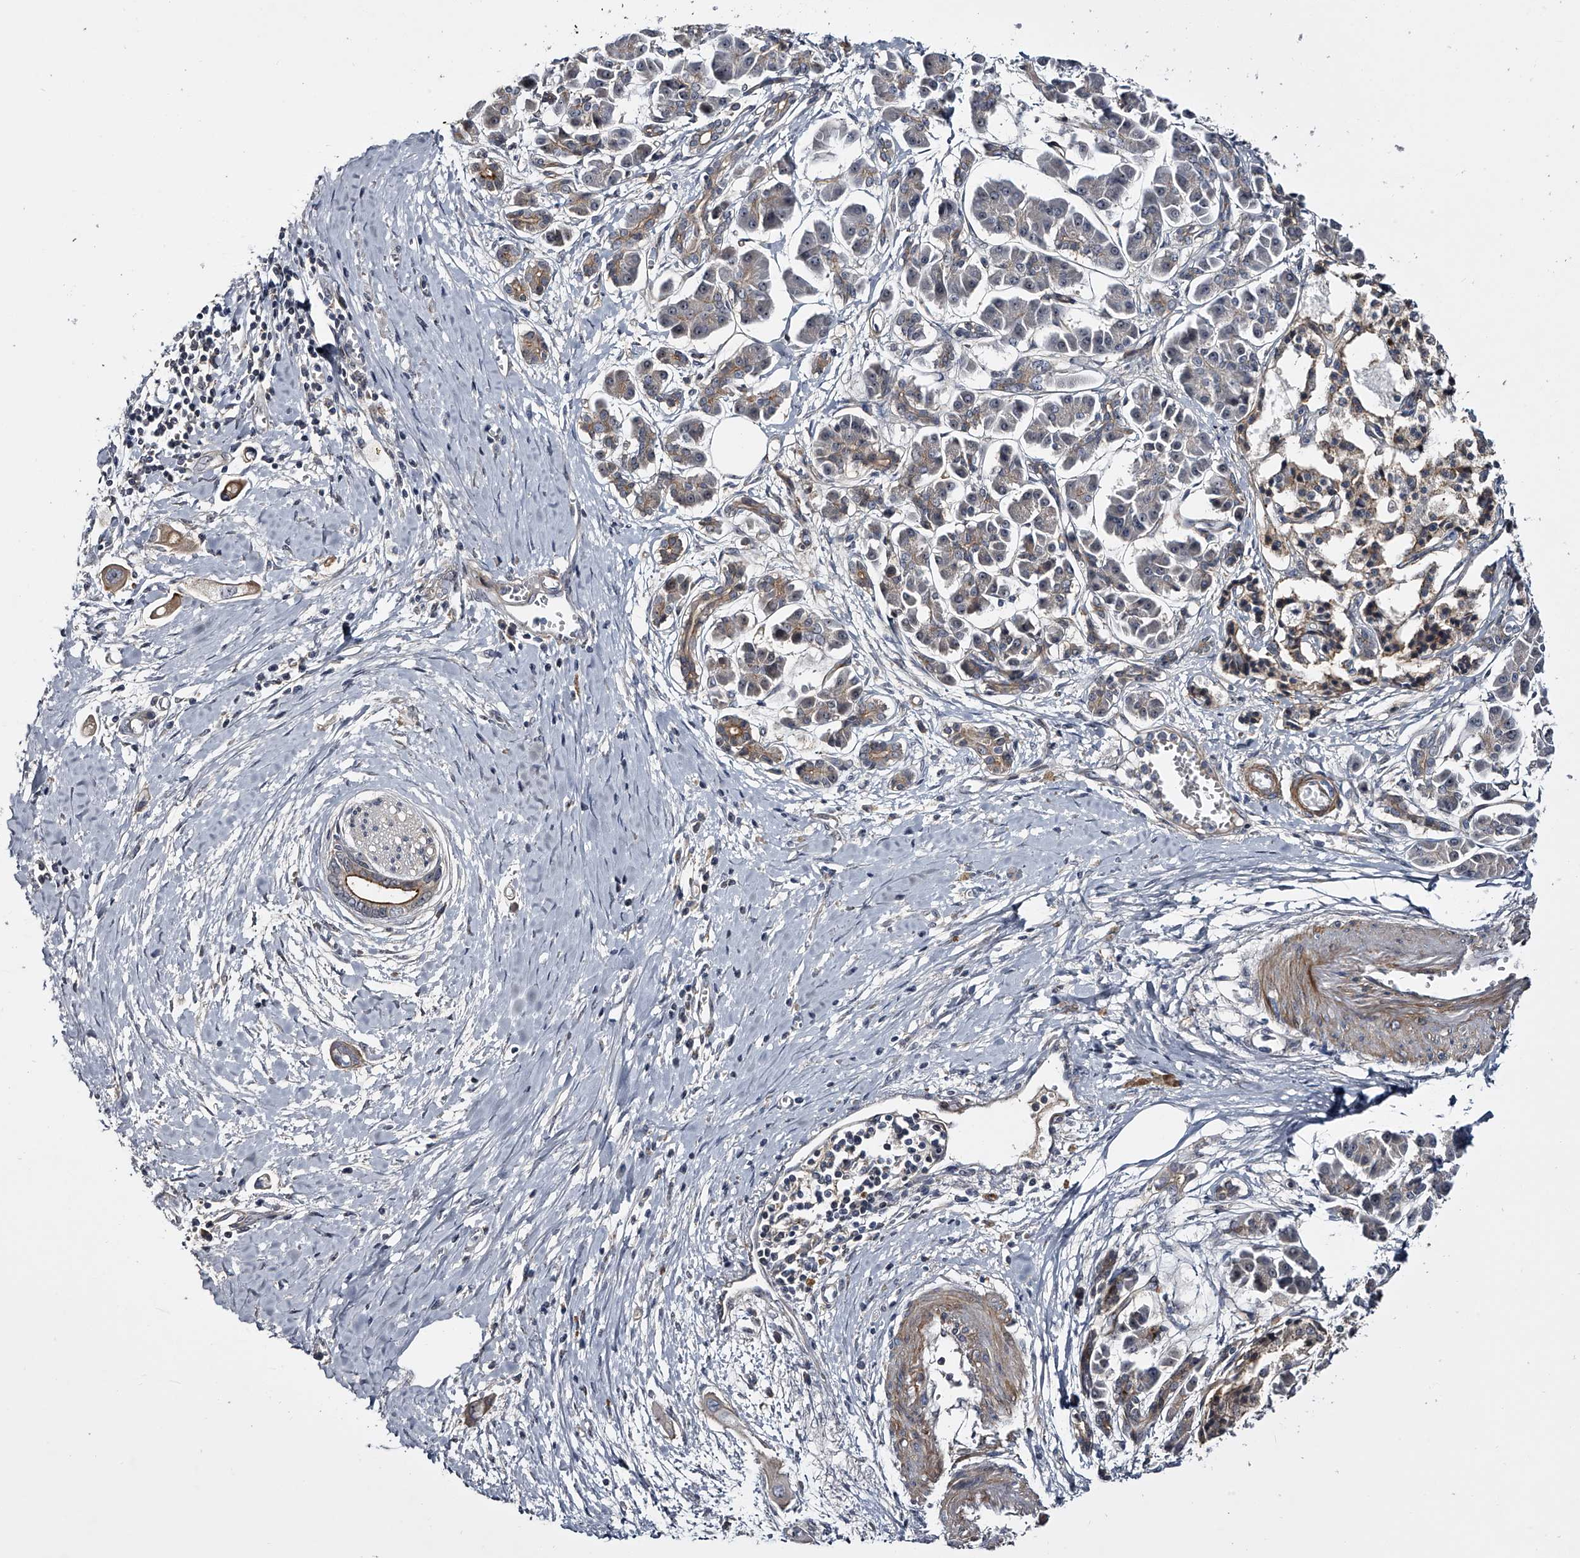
{"staining": {"intensity": "moderate", "quantity": "<25%", "location": "cytoplasmic/membranous,nuclear"}, "tissue": "pancreatic cancer", "cell_type": "Tumor cells", "image_type": "cancer", "snomed": [{"axis": "morphology", "description": "Adenocarcinoma, NOS"}, {"axis": "topography", "description": "Pancreas"}], "caption": "This micrograph displays immunohistochemistry (IHC) staining of human pancreatic adenocarcinoma, with low moderate cytoplasmic/membranous and nuclear positivity in approximately <25% of tumor cells.", "gene": "MDN1", "patient": {"sex": "male", "age": 59}}